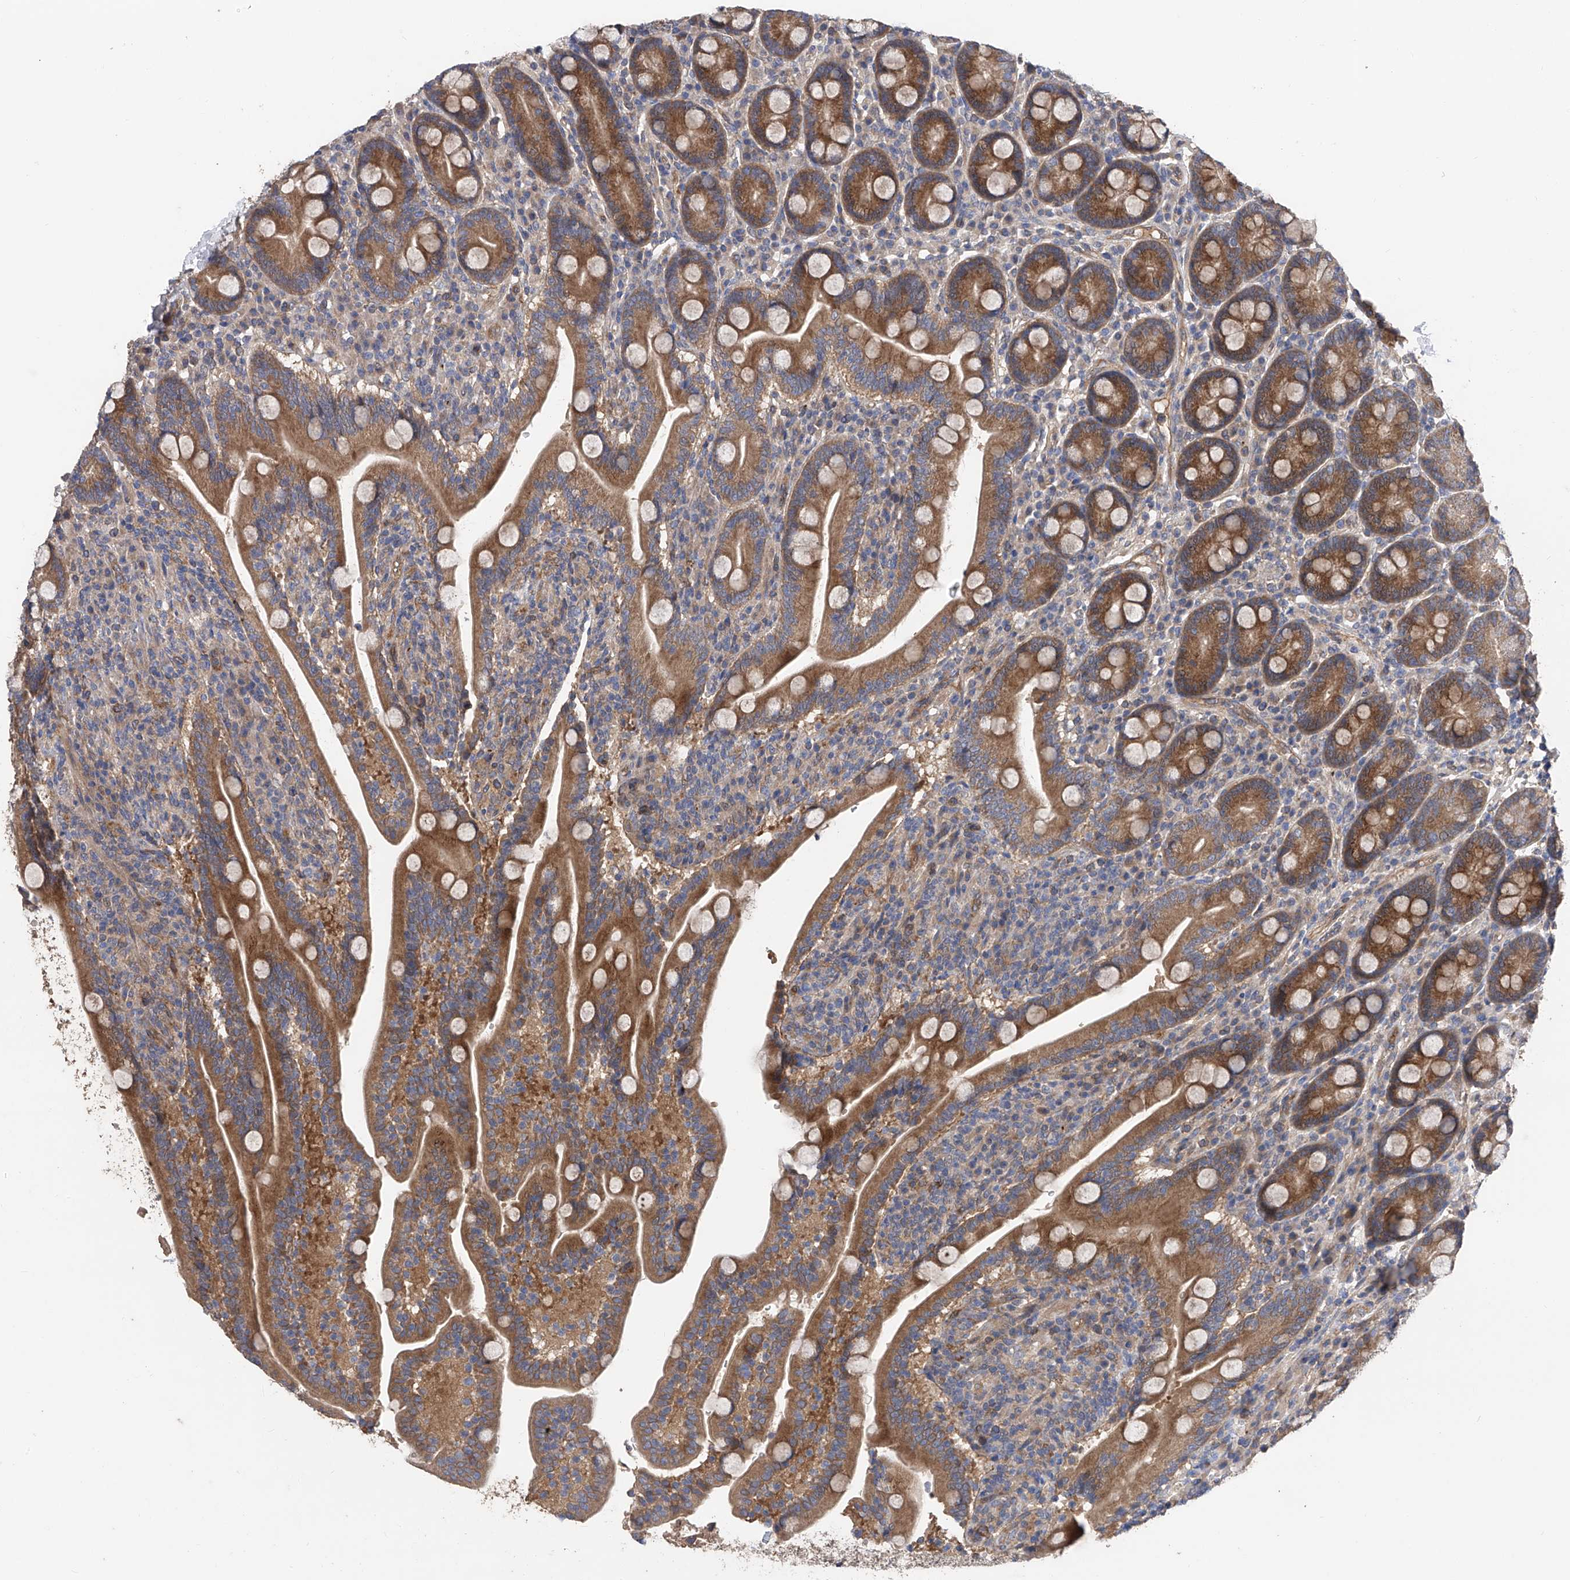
{"staining": {"intensity": "moderate", "quantity": ">75%", "location": "cytoplasmic/membranous"}, "tissue": "duodenum", "cell_type": "Glandular cells", "image_type": "normal", "snomed": [{"axis": "morphology", "description": "Normal tissue, NOS"}, {"axis": "topography", "description": "Duodenum"}], "caption": "Brown immunohistochemical staining in normal human duodenum shows moderate cytoplasmic/membranous expression in about >75% of glandular cells.", "gene": "PTK2", "patient": {"sex": "male", "age": 35}}